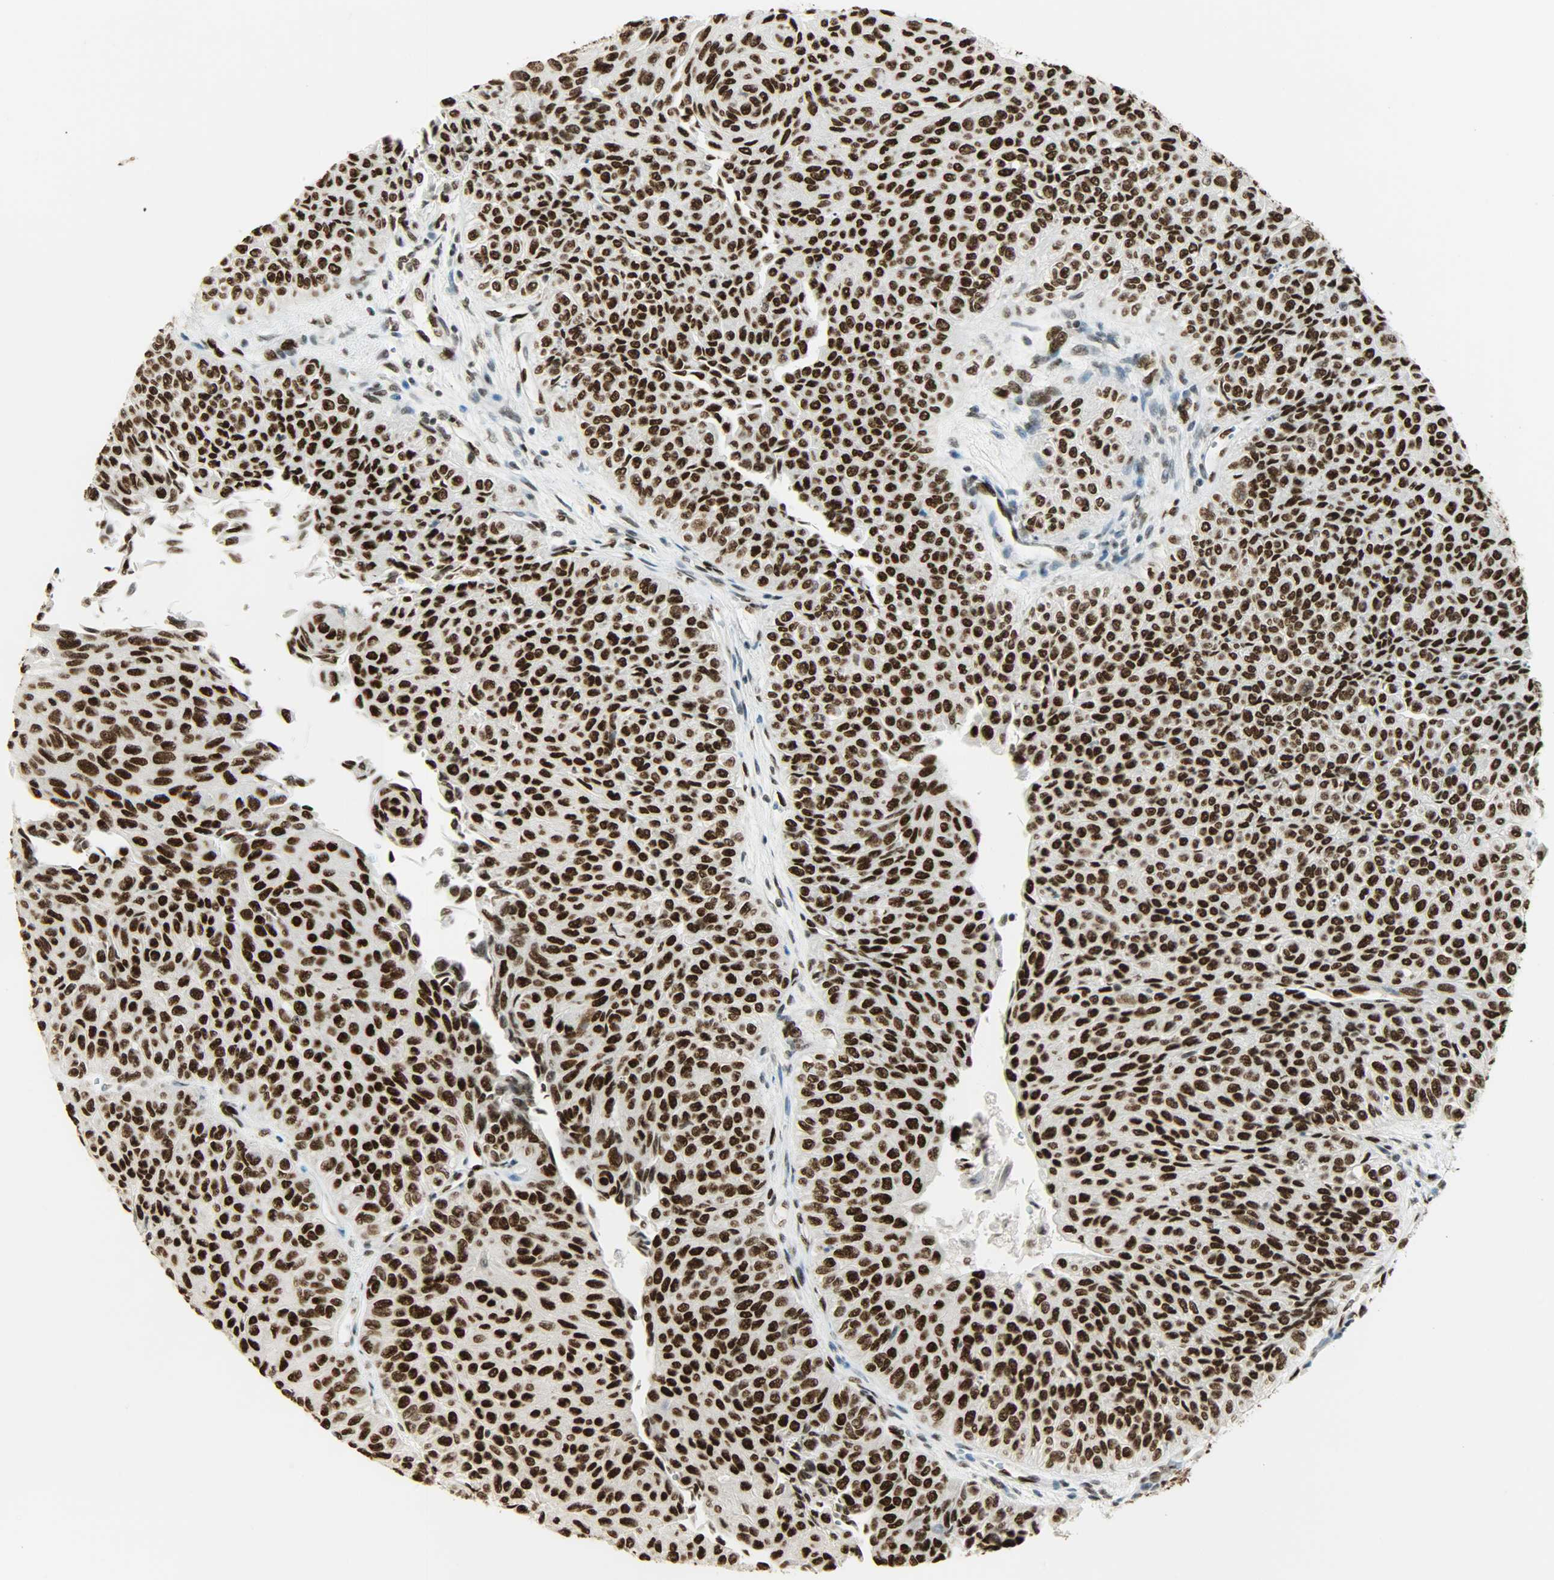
{"staining": {"intensity": "strong", "quantity": ">75%", "location": "nuclear"}, "tissue": "urothelial cancer", "cell_type": "Tumor cells", "image_type": "cancer", "snomed": [{"axis": "morphology", "description": "Urothelial carcinoma, Low grade"}, {"axis": "topography", "description": "Urinary bladder"}], "caption": "This image demonstrates immunohistochemistry staining of low-grade urothelial carcinoma, with high strong nuclear staining in approximately >75% of tumor cells.", "gene": "MYEF2", "patient": {"sex": "male", "age": 78}}